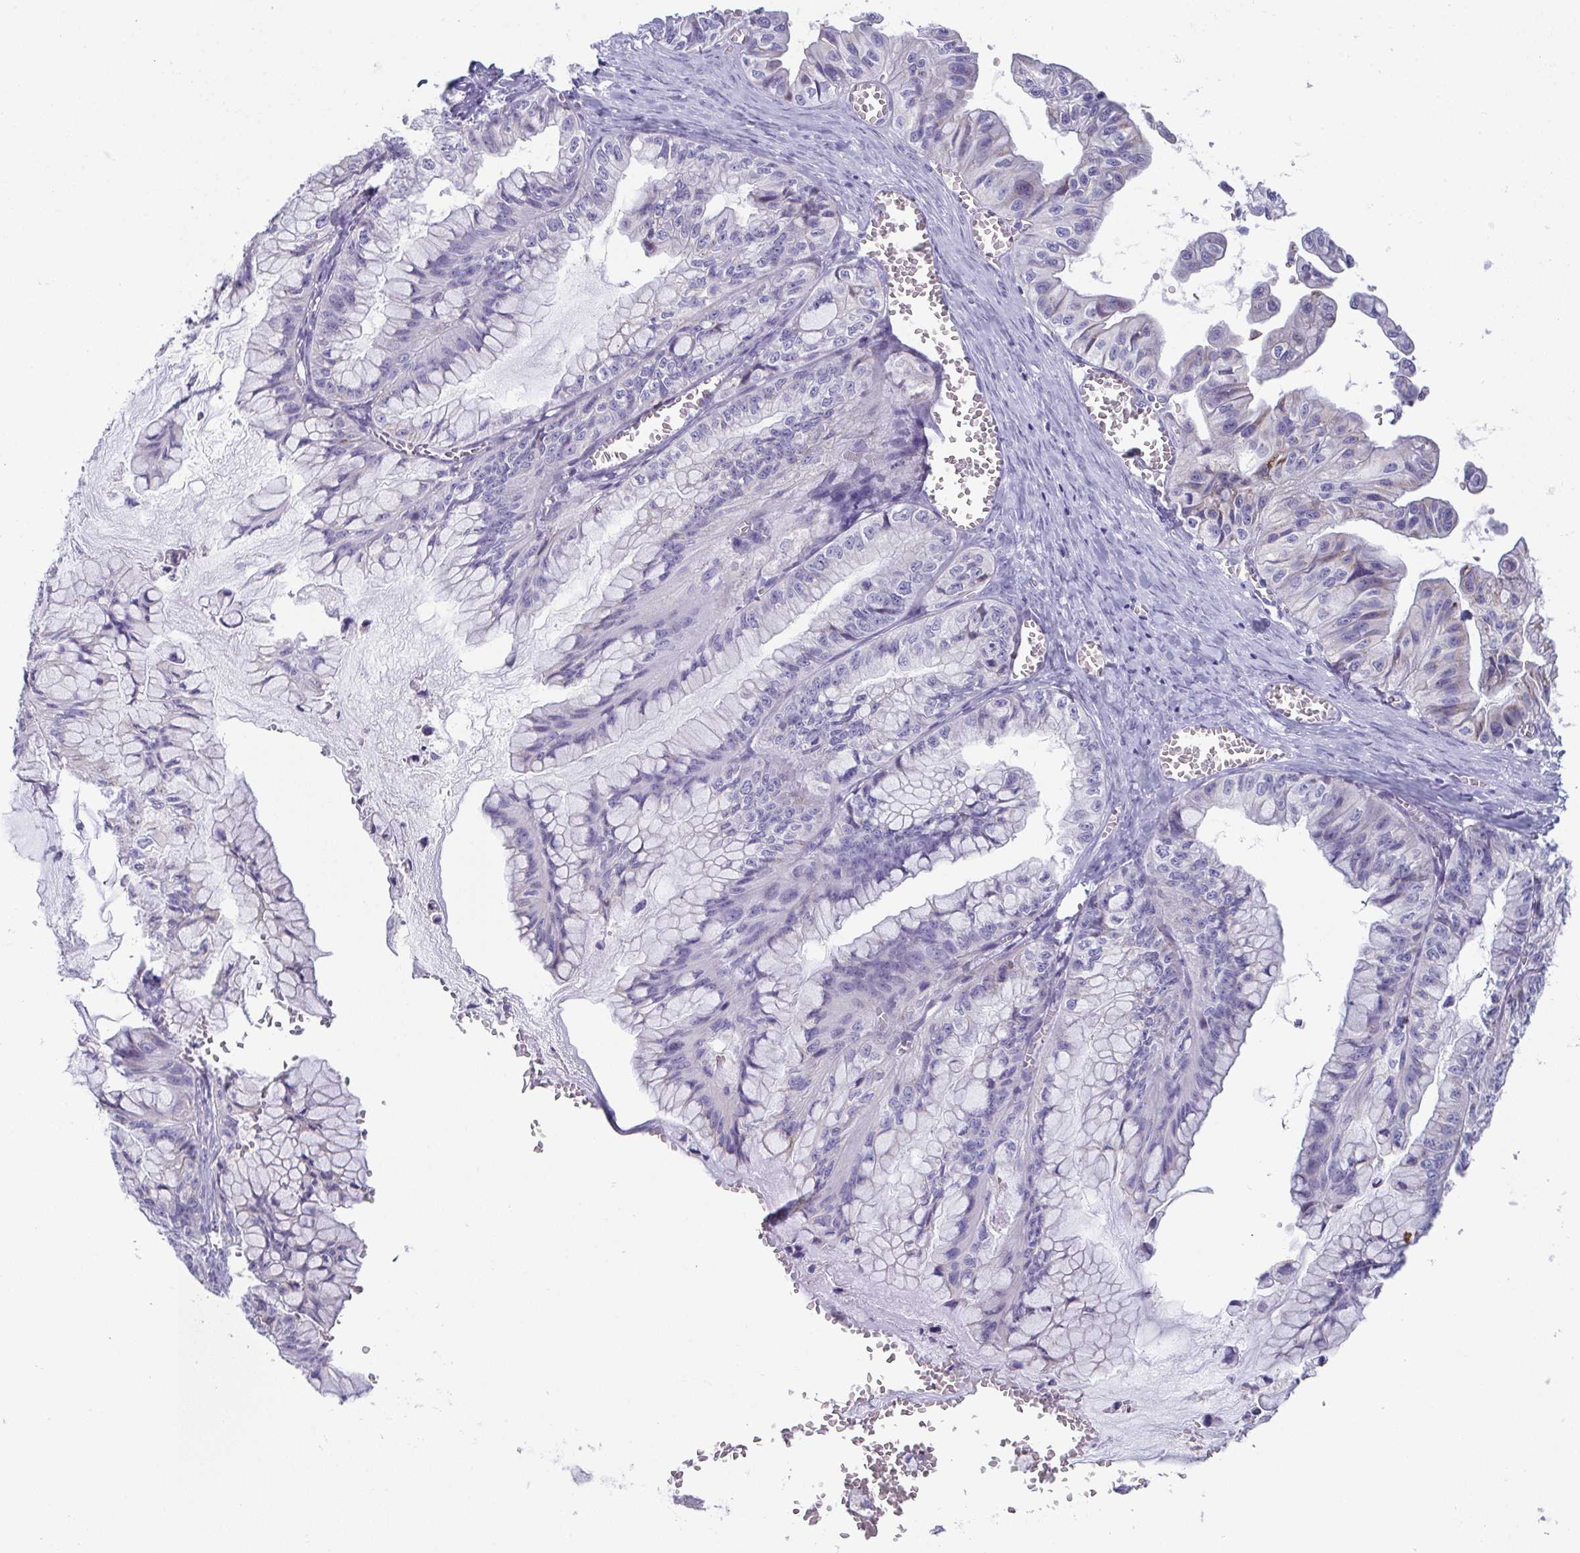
{"staining": {"intensity": "negative", "quantity": "none", "location": "none"}, "tissue": "ovarian cancer", "cell_type": "Tumor cells", "image_type": "cancer", "snomed": [{"axis": "morphology", "description": "Cystadenocarcinoma, mucinous, NOS"}, {"axis": "topography", "description": "Ovary"}], "caption": "High power microscopy image of an immunohistochemistry (IHC) histopathology image of ovarian mucinous cystadenocarcinoma, revealing no significant expression in tumor cells. The staining is performed using DAB (3,3'-diaminobenzidine) brown chromogen with nuclei counter-stained in using hematoxylin.", "gene": "TEX19", "patient": {"sex": "female", "age": 72}}